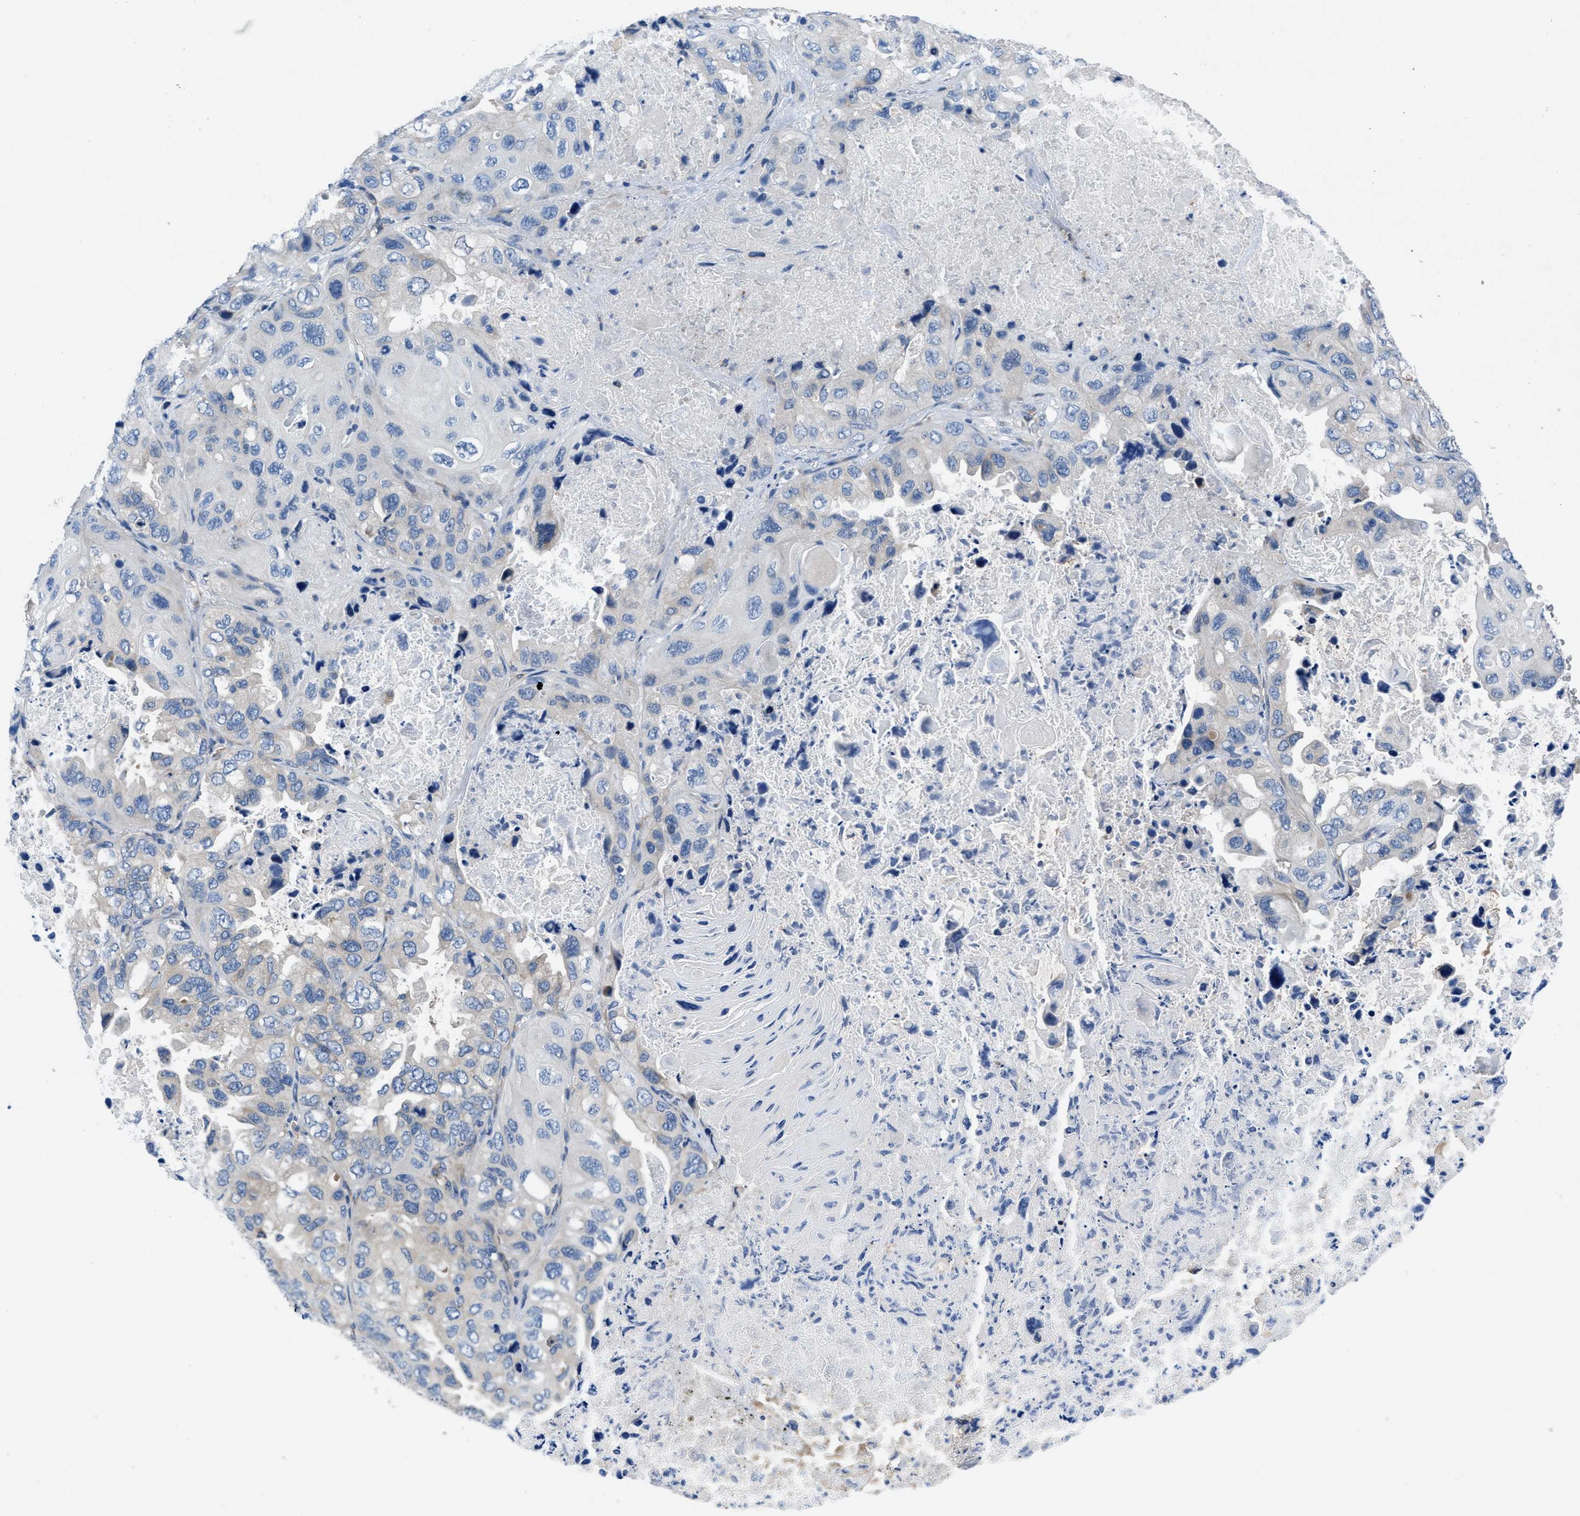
{"staining": {"intensity": "negative", "quantity": "none", "location": "none"}, "tissue": "lung cancer", "cell_type": "Tumor cells", "image_type": "cancer", "snomed": [{"axis": "morphology", "description": "Squamous cell carcinoma, NOS"}, {"axis": "topography", "description": "Lung"}], "caption": "A micrograph of human lung cancer (squamous cell carcinoma) is negative for staining in tumor cells. (DAB (3,3'-diaminobenzidine) IHC with hematoxylin counter stain).", "gene": "PGR", "patient": {"sex": "female", "age": 73}}